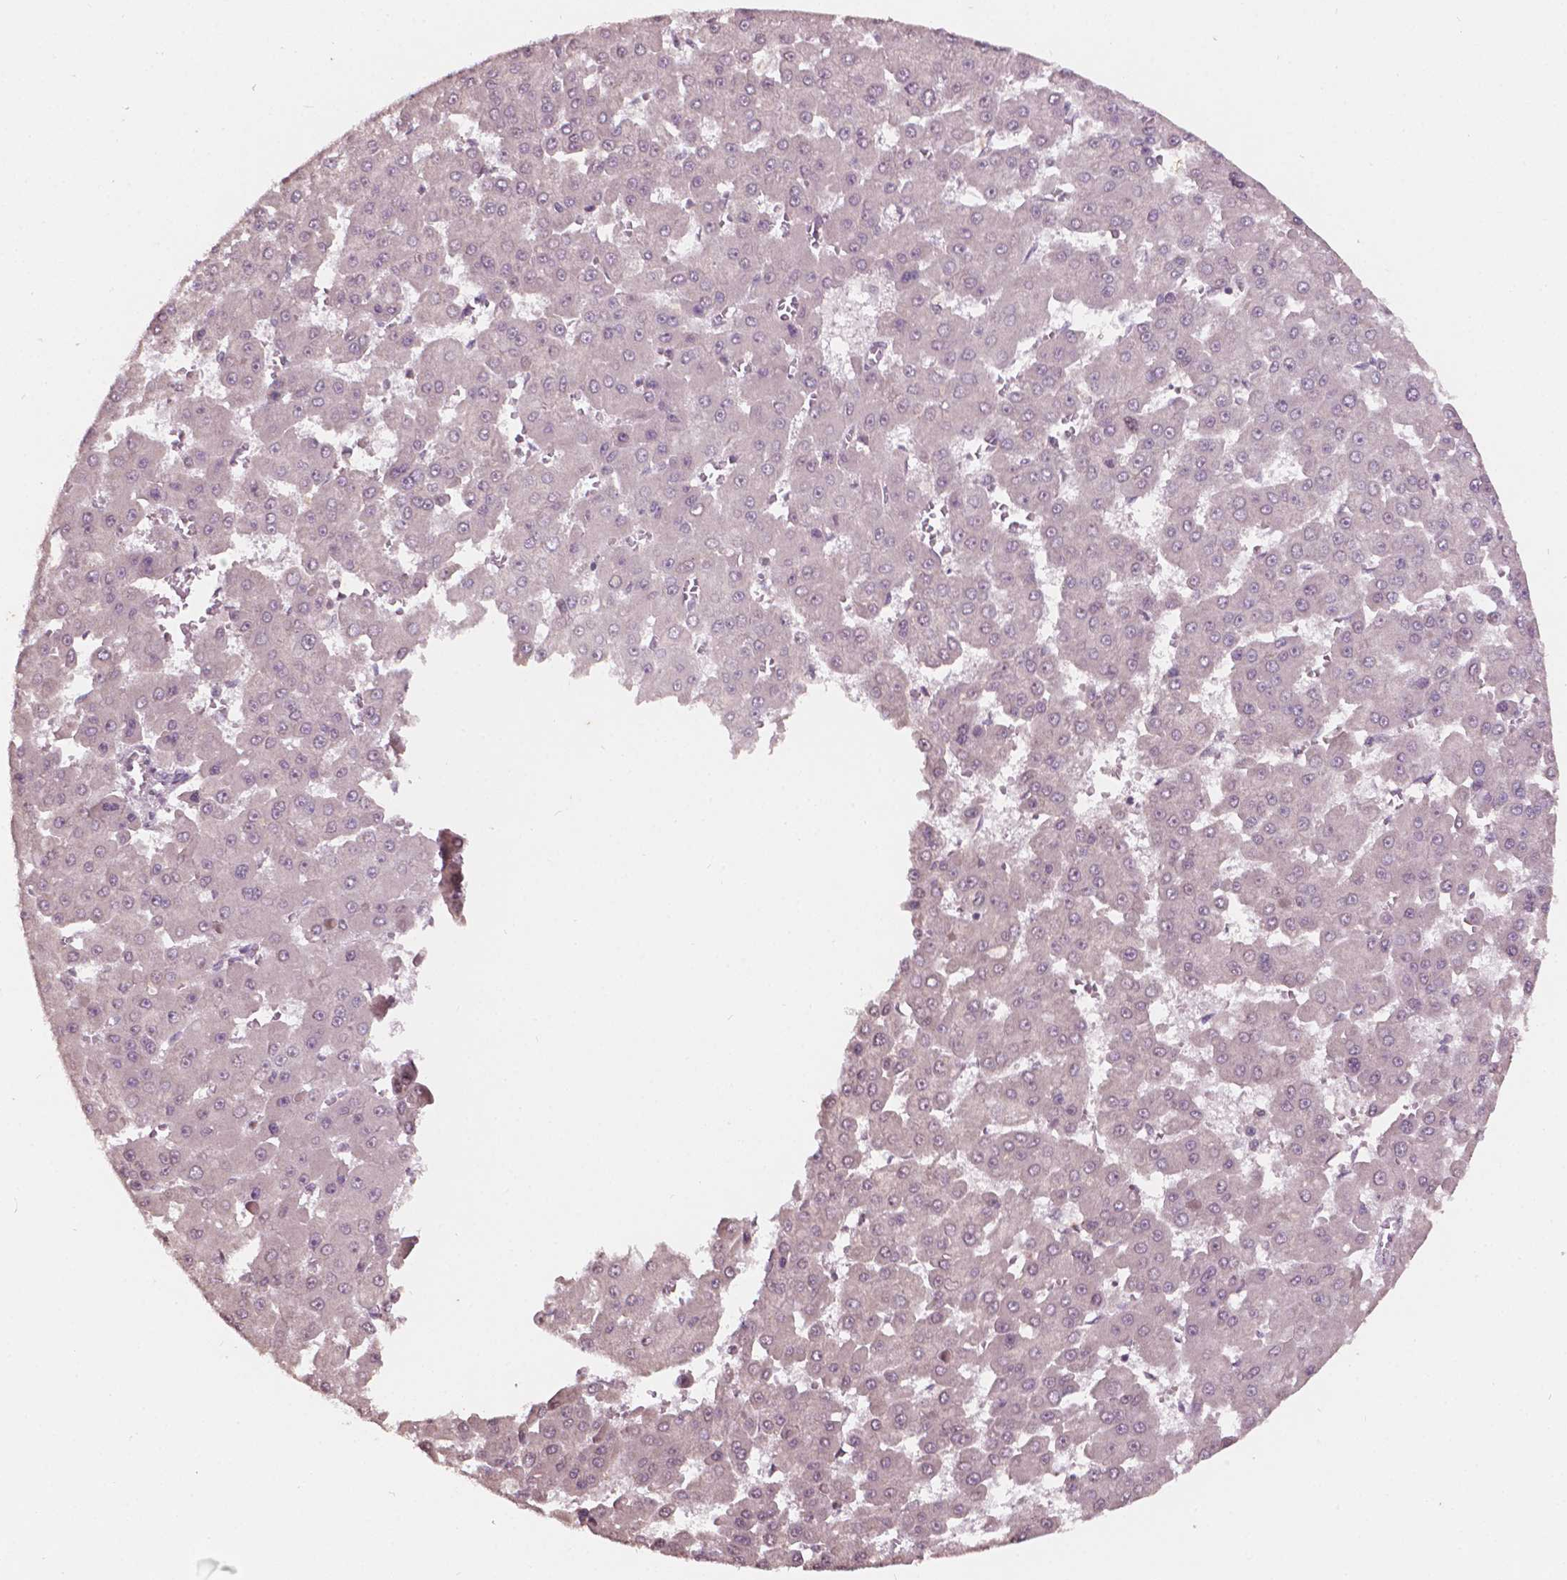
{"staining": {"intensity": "negative", "quantity": "none", "location": "none"}, "tissue": "liver cancer", "cell_type": "Tumor cells", "image_type": "cancer", "snomed": [{"axis": "morphology", "description": "Carcinoma, Hepatocellular, NOS"}, {"axis": "topography", "description": "Liver"}], "caption": "DAB (3,3'-diaminobenzidine) immunohistochemical staining of human liver hepatocellular carcinoma displays no significant staining in tumor cells.", "gene": "NOS1AP", "patient": {"sex": "male", "age": 78}}